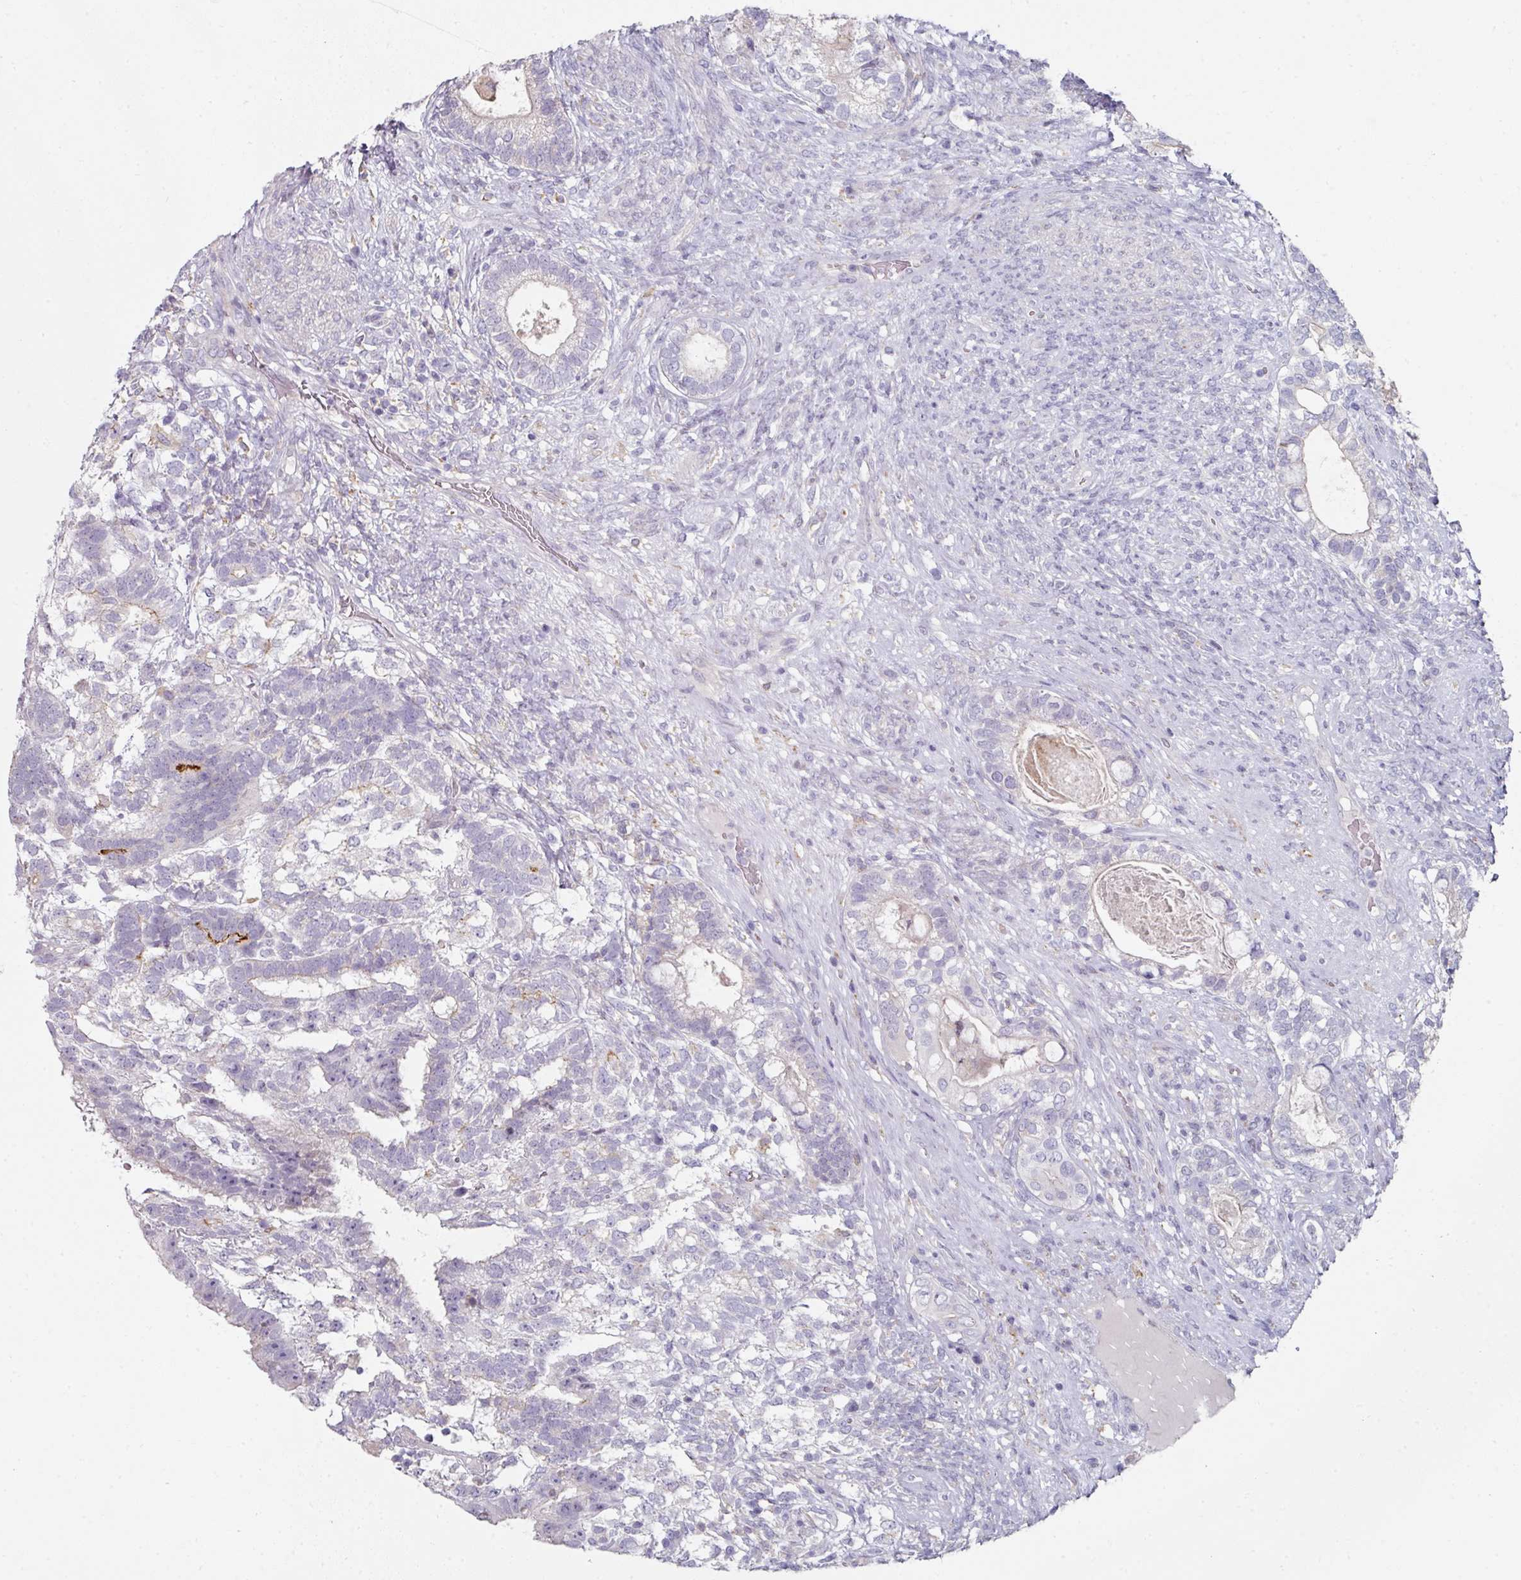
{"staining": {"intensity": "negative", "quantity": "none", "location": "none"}, "tissue": "testis cancer", "cell_type": "Tumor cells", "image_type": "cancer", "snomed": [{"axis": "morphology", "description": "Seminoma, NOS"}, {"axis": "morphology", "description": "Carcinoma, Embryonal, NOS"}, {"axis": "topography", "description": "Testis"}], "caption": "Immunohistochemistry (IHC) photomicrograph of testis cancer stained for a protein (brown), which demonstrates no expression in tumor cells.", "gene": "WSB2", "patient": {"sex": "male", "age": 41}}